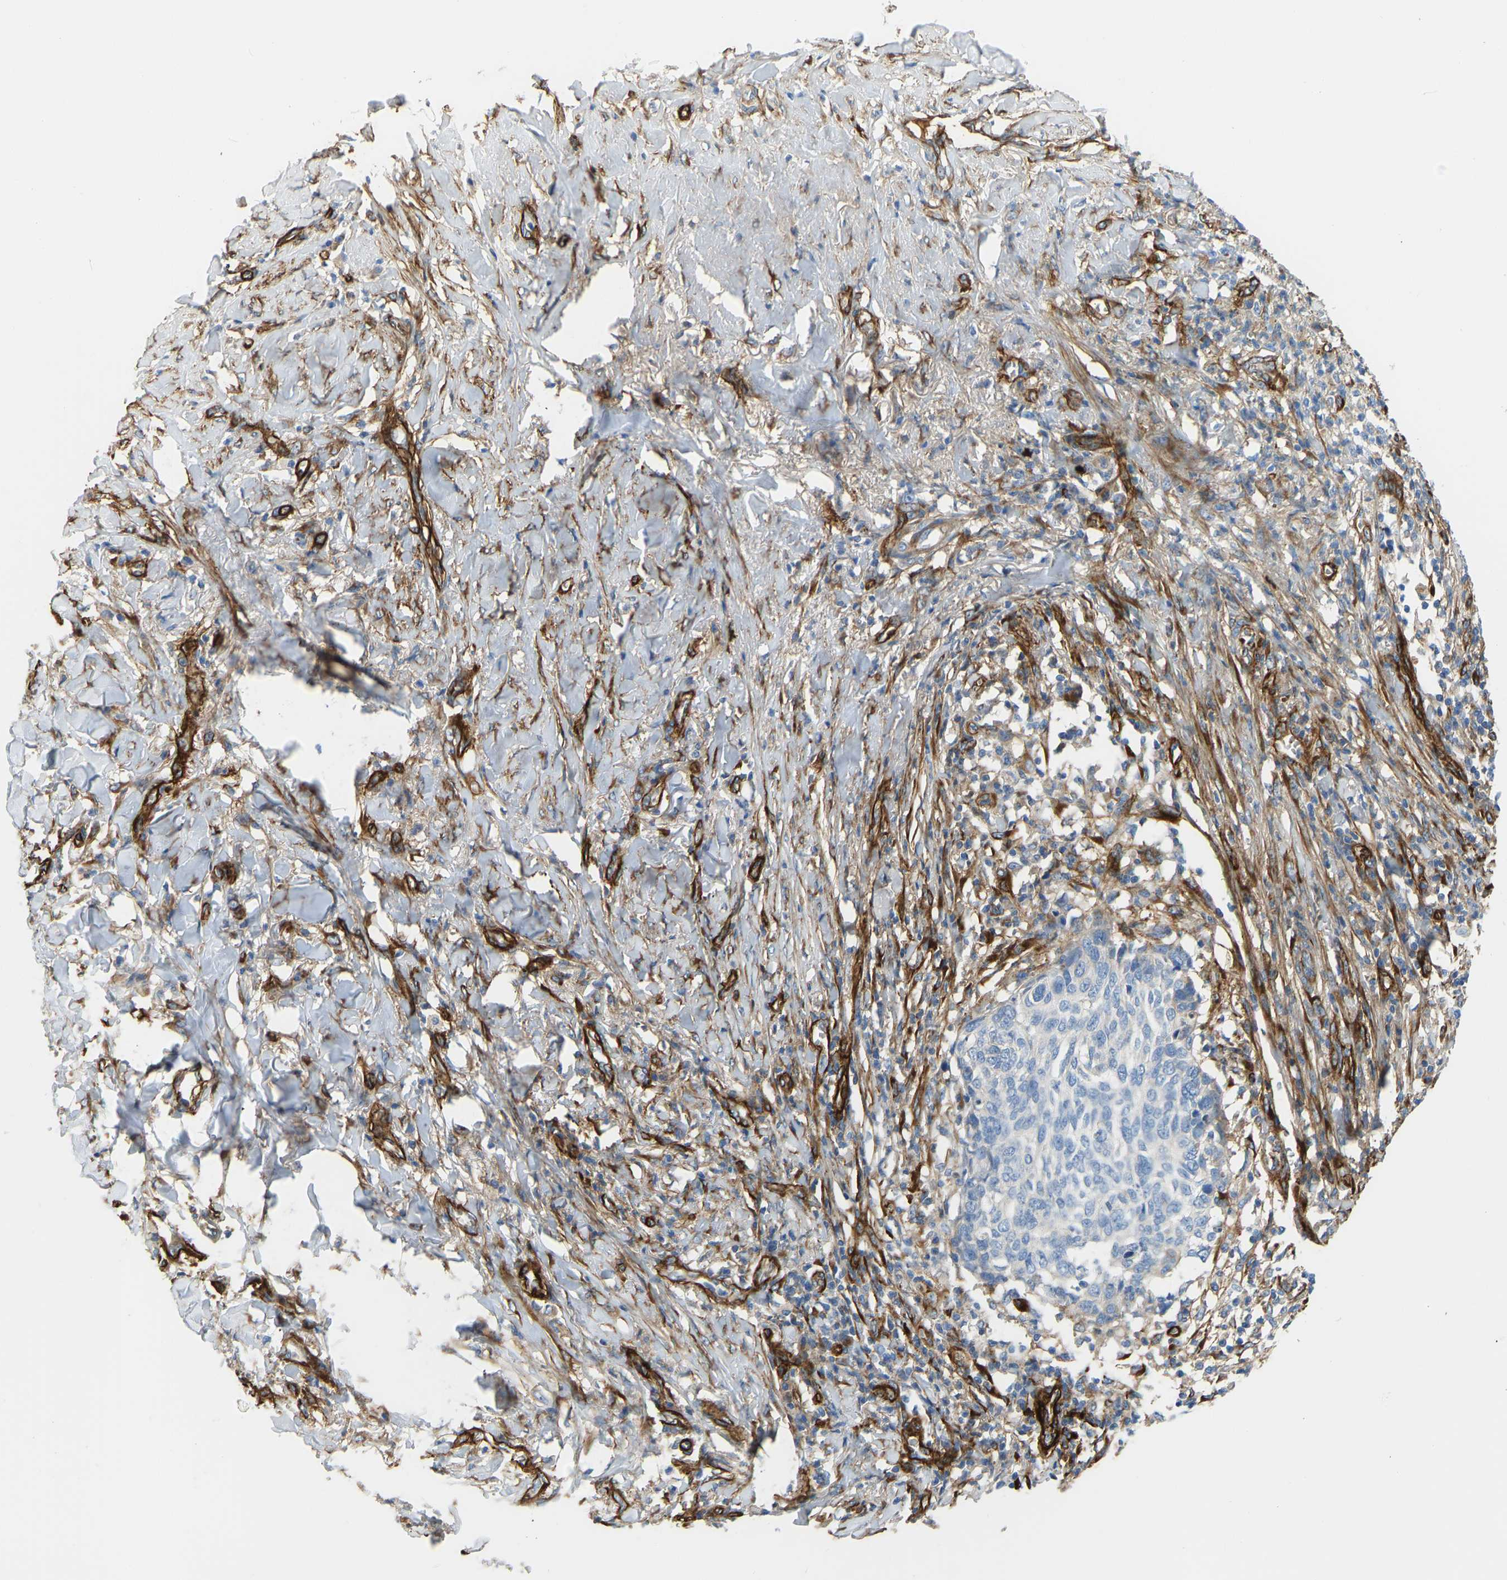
{"staining": {"intensity": "negative", "quantity": "none", "location": "none"}, "tissue": "skin cancer", "cell_type": "Tumor cells", "image_type": "cancer", "snomed": [{"axis": "morphology", "description": "Basal cell carcinoma"}, {"axis": "topography", "description": "Skin"}], "caption": "DAB immunohistochemical staining of skin basal cell carcinoma shows no significant staining in tumor cells. (Brightfield microscopy of DAB immunohistochemistry at high magnification).", "gene": "COL15A1", "patient": {"sex": "male", "age": 85}}